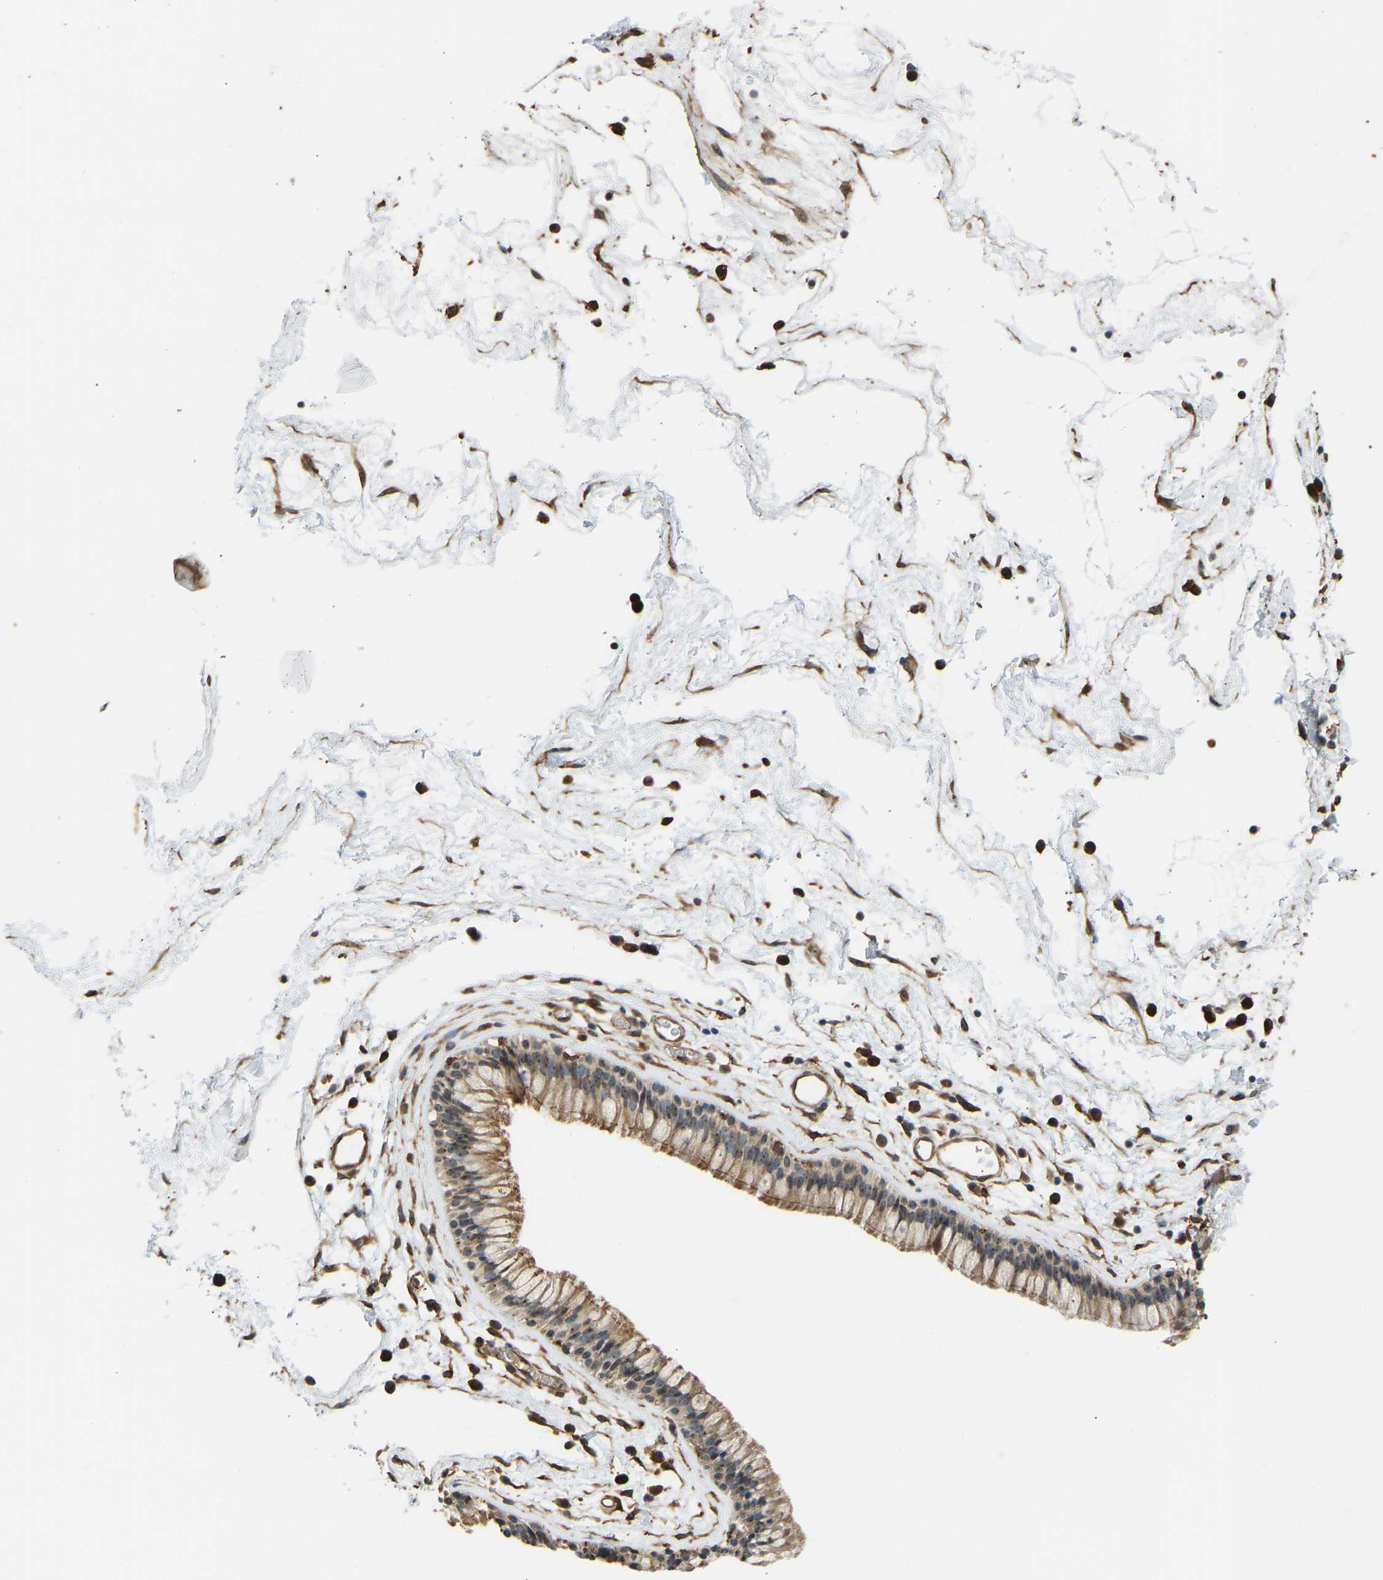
{"staining": {"intensity": "moderate", "quantity": ">75%", "location": "cytoplasmic/membranous,nuclear"}, "tissue": "nasopharynx", "cell_type": "Respiratory epithelial cells", "image_type": "normal", "snomed": [{"axis": "morphology", "description": "Normal tissue, NOS"}, {"axis": "morphology", "description": "Inflammation, NOS"}, {"axis": "topography", "description": "Nasopharynx"}], "caption": "High-power microscopy captured an immunohistochemistry (IHC) image of benign nasopharynx, revealing moderate cytoplasmic/membranous,nuclear expression in about >75% of respiratory epithelial cells.", "gene": "OS9", "patient": {"sex": "male", "age": 48}}